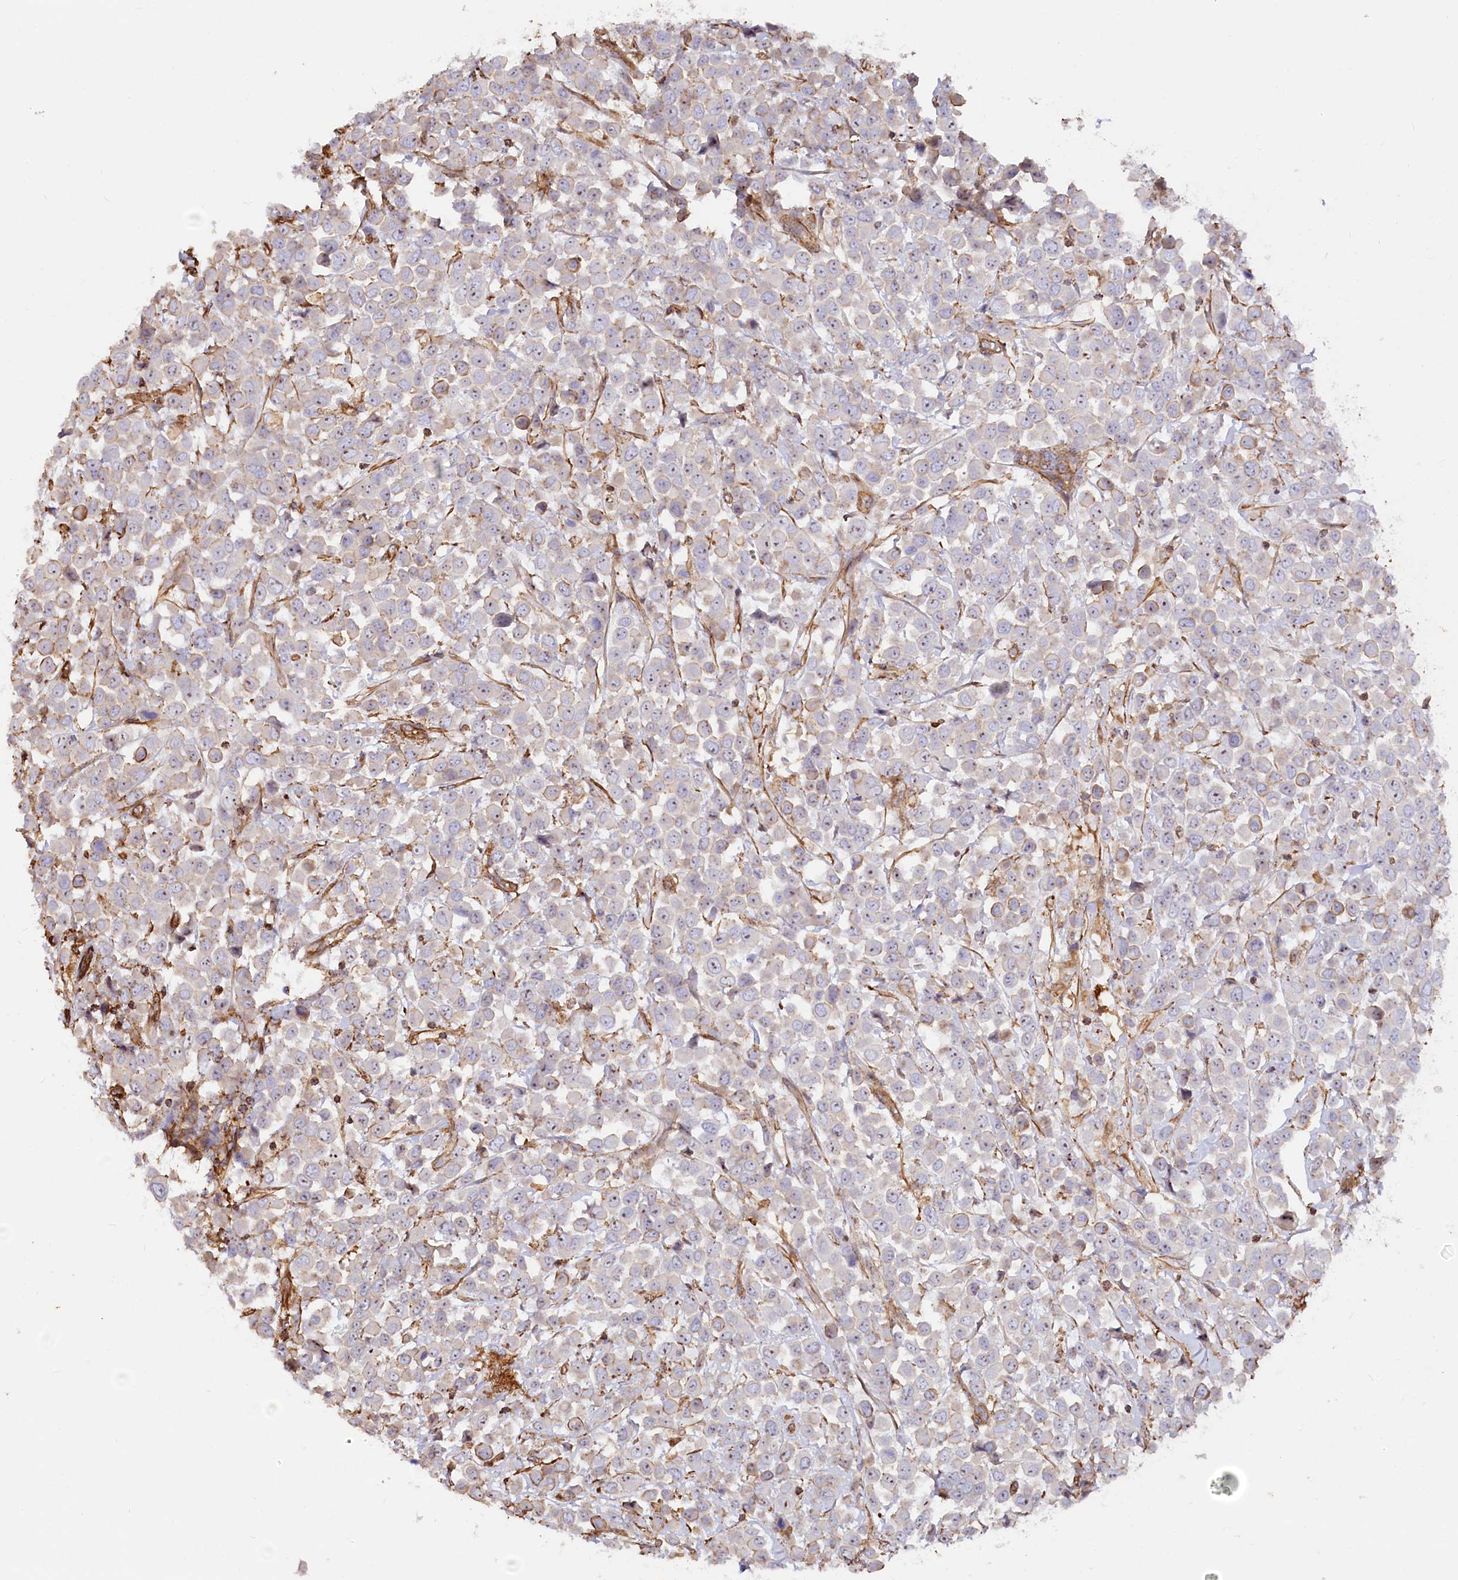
{"staining": {"intensity": "negative", "quantity": "none", "location": "none"}, "tissue": "breast cancer", "cell_type": "Tumor cells", "image_type": "cancer", "snomed": [{"axis": "morphology", "description": "Duct carcinoma"}, {"axis": "topography", "description": "Breast"}], "caption": "Immunohistochemistry image of neoplastic tissue: infiltrating ductal carcinoma (breast) stained with DAB reveals no significant protein positivity in tumor cells. Brightfield microscopy of IHC stained with DAB (brown) and hematoxylin (blue), captured at high magnification.", "gene": "WDR36", "patient": {"sex": "female", "age": 61}}